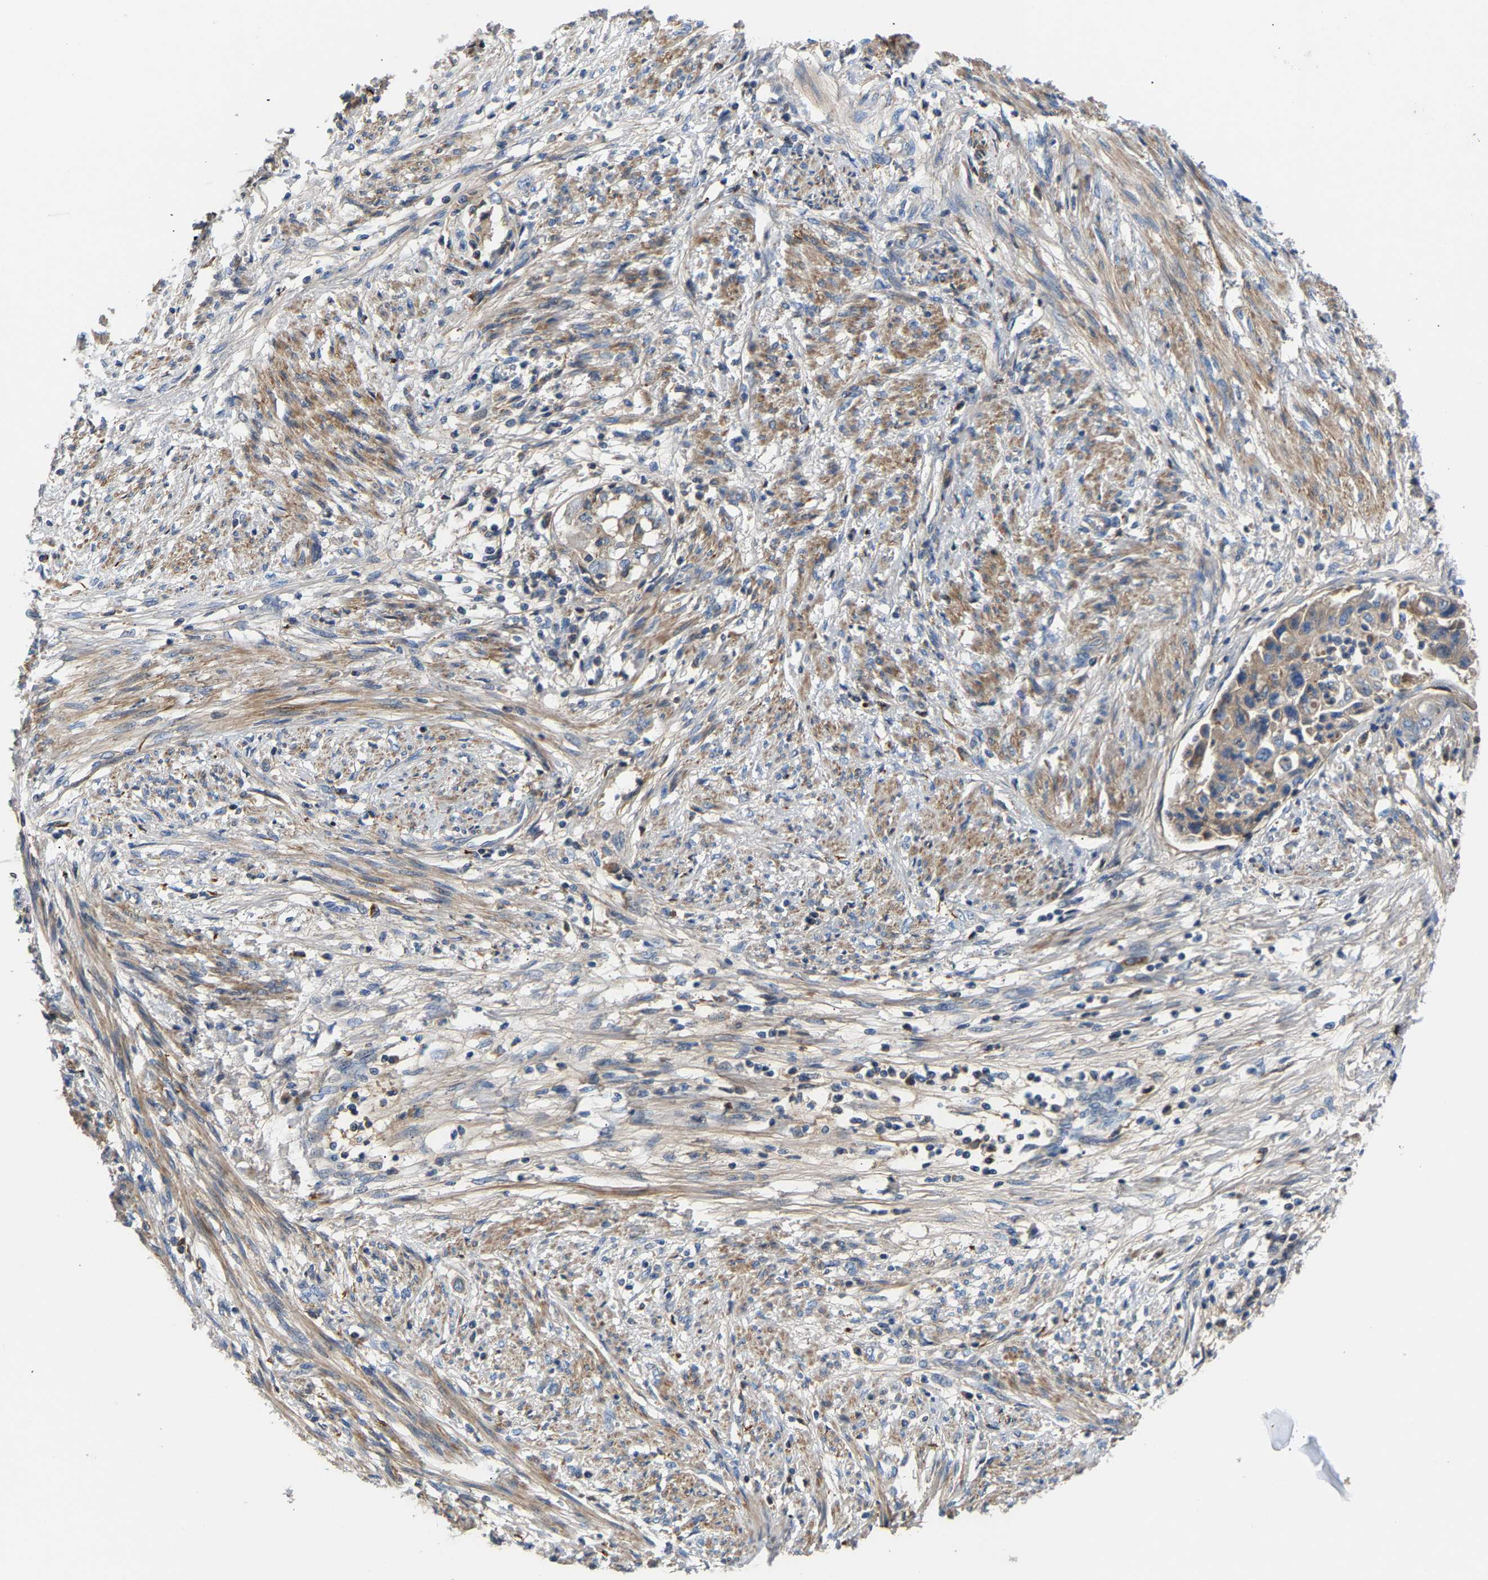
{"staining": {"intensity": "weak", "quantity": "<25%", "location": "cytoplasmic/membranous"}, "tissue": "endometrial cancer", "cell_type": "Tumor cells", "image_type": "cancer", "snomed": [{"axis": "morphology", "description": "Adenocarcinoma, NOS"}, {"axis": "topography", "description": "Endometrium"}], "caption": "Human endometrial adenocarcinoma stained for a protein using immunohistochemistry reveals no staining in tumor cells.", "gene": "CCDC171", "patient": {"sex": "female", "age": 85}}